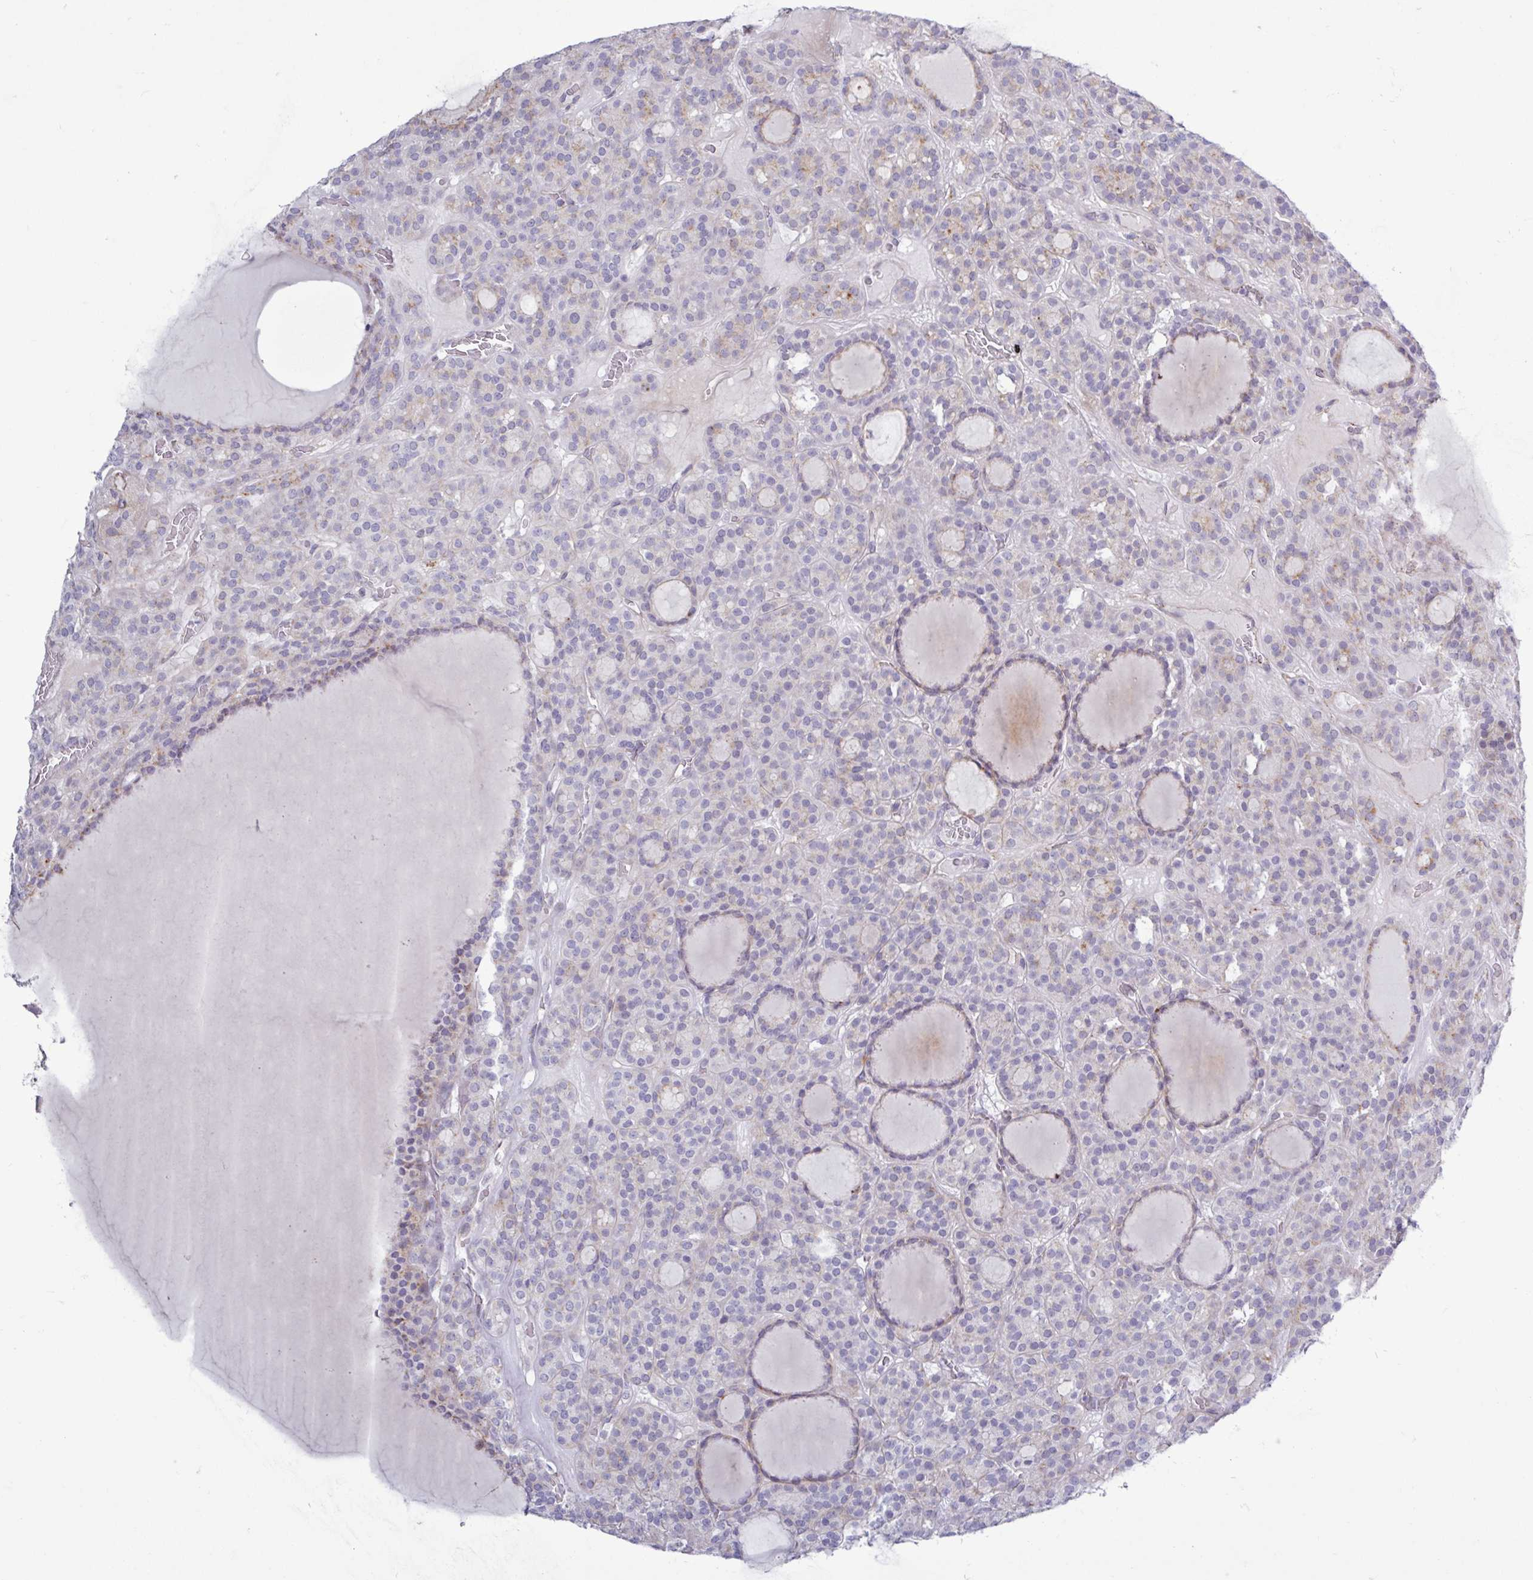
{"staining": {"intensity": "weak", "quantity": "<25%", "location": "cytoplasmic/membranous"}, "tissue": "thyroid cancer", "cell_type": "Tumor cells", "image_type": "cancer", "snomed": [{"axis": "morphology", "description": "Follicular adenoma carcinoma, NOS"}, {"axis": "topography", "description": "Thyroid gland"}], "caption": "DAB (3,3'-diaminobenzidine) immunohistochemical staining of thyroid cancer (follicular adenoma carcinoma) reveals no significant staining in tumor cells.", "gene": "AMIGO2", "patient": {"sex": "female", "age": 63}}